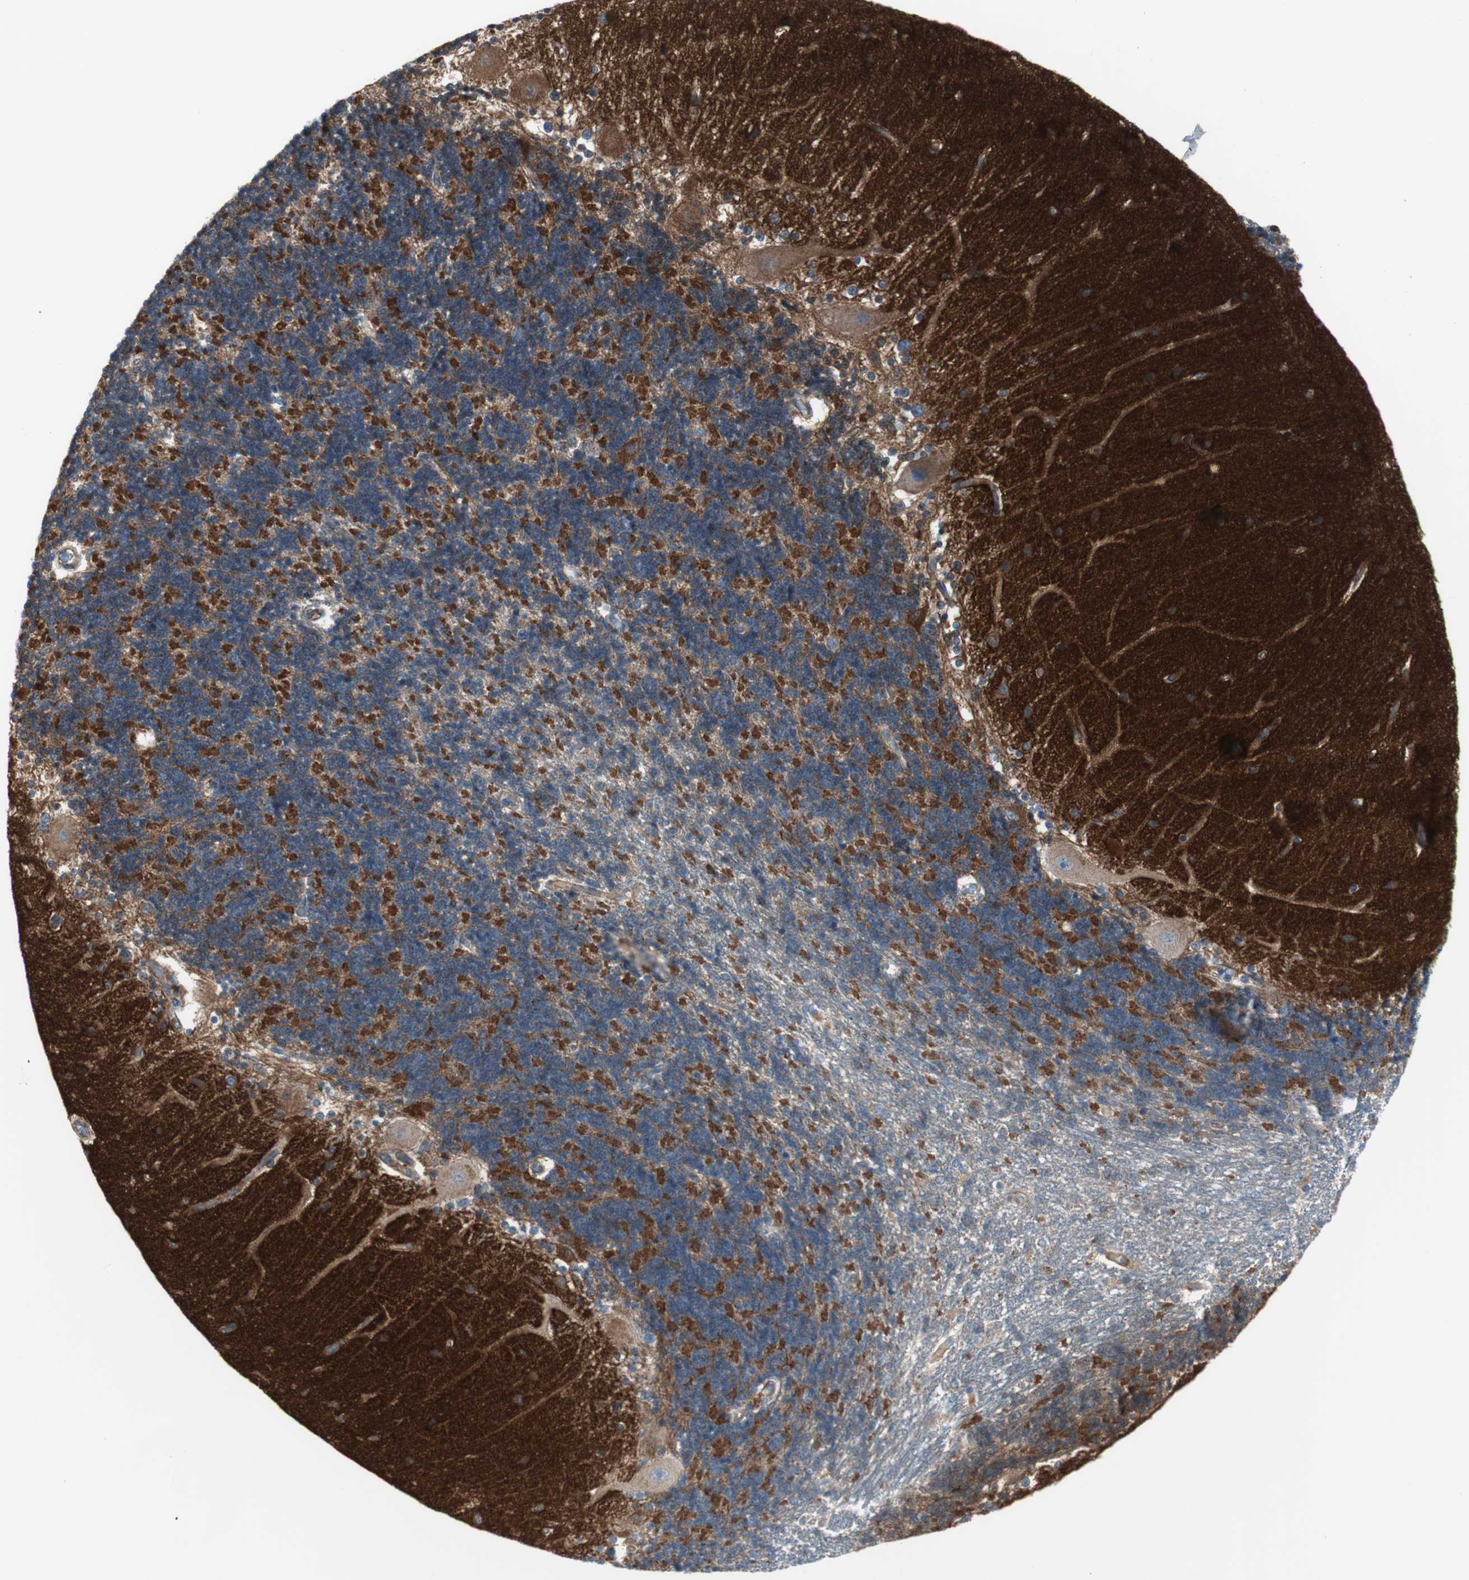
{"staining": {"intensity": "negative", "quantity": "none", "location": "none"}, "tissue": "cerebellum", "cell_type": "Cells in granular layer", "image_type": "normal", "snomed": [{"axis": "morphology", "description": "Normal tissue, NOS"}, {"axis": "topography", "description": "Cerebellum"}], "caption": "Immunohistochemistry (IHC) of unremarkable human cerebellum shows no positivity in cells in granular layer. (DAB (3,3'-diaminobenzidine) immunohistochemistry visualized using brightfield microscopy, high magnification).", "gene": "SRCIN1", "patient": {"sex": "female", "age": 54}}